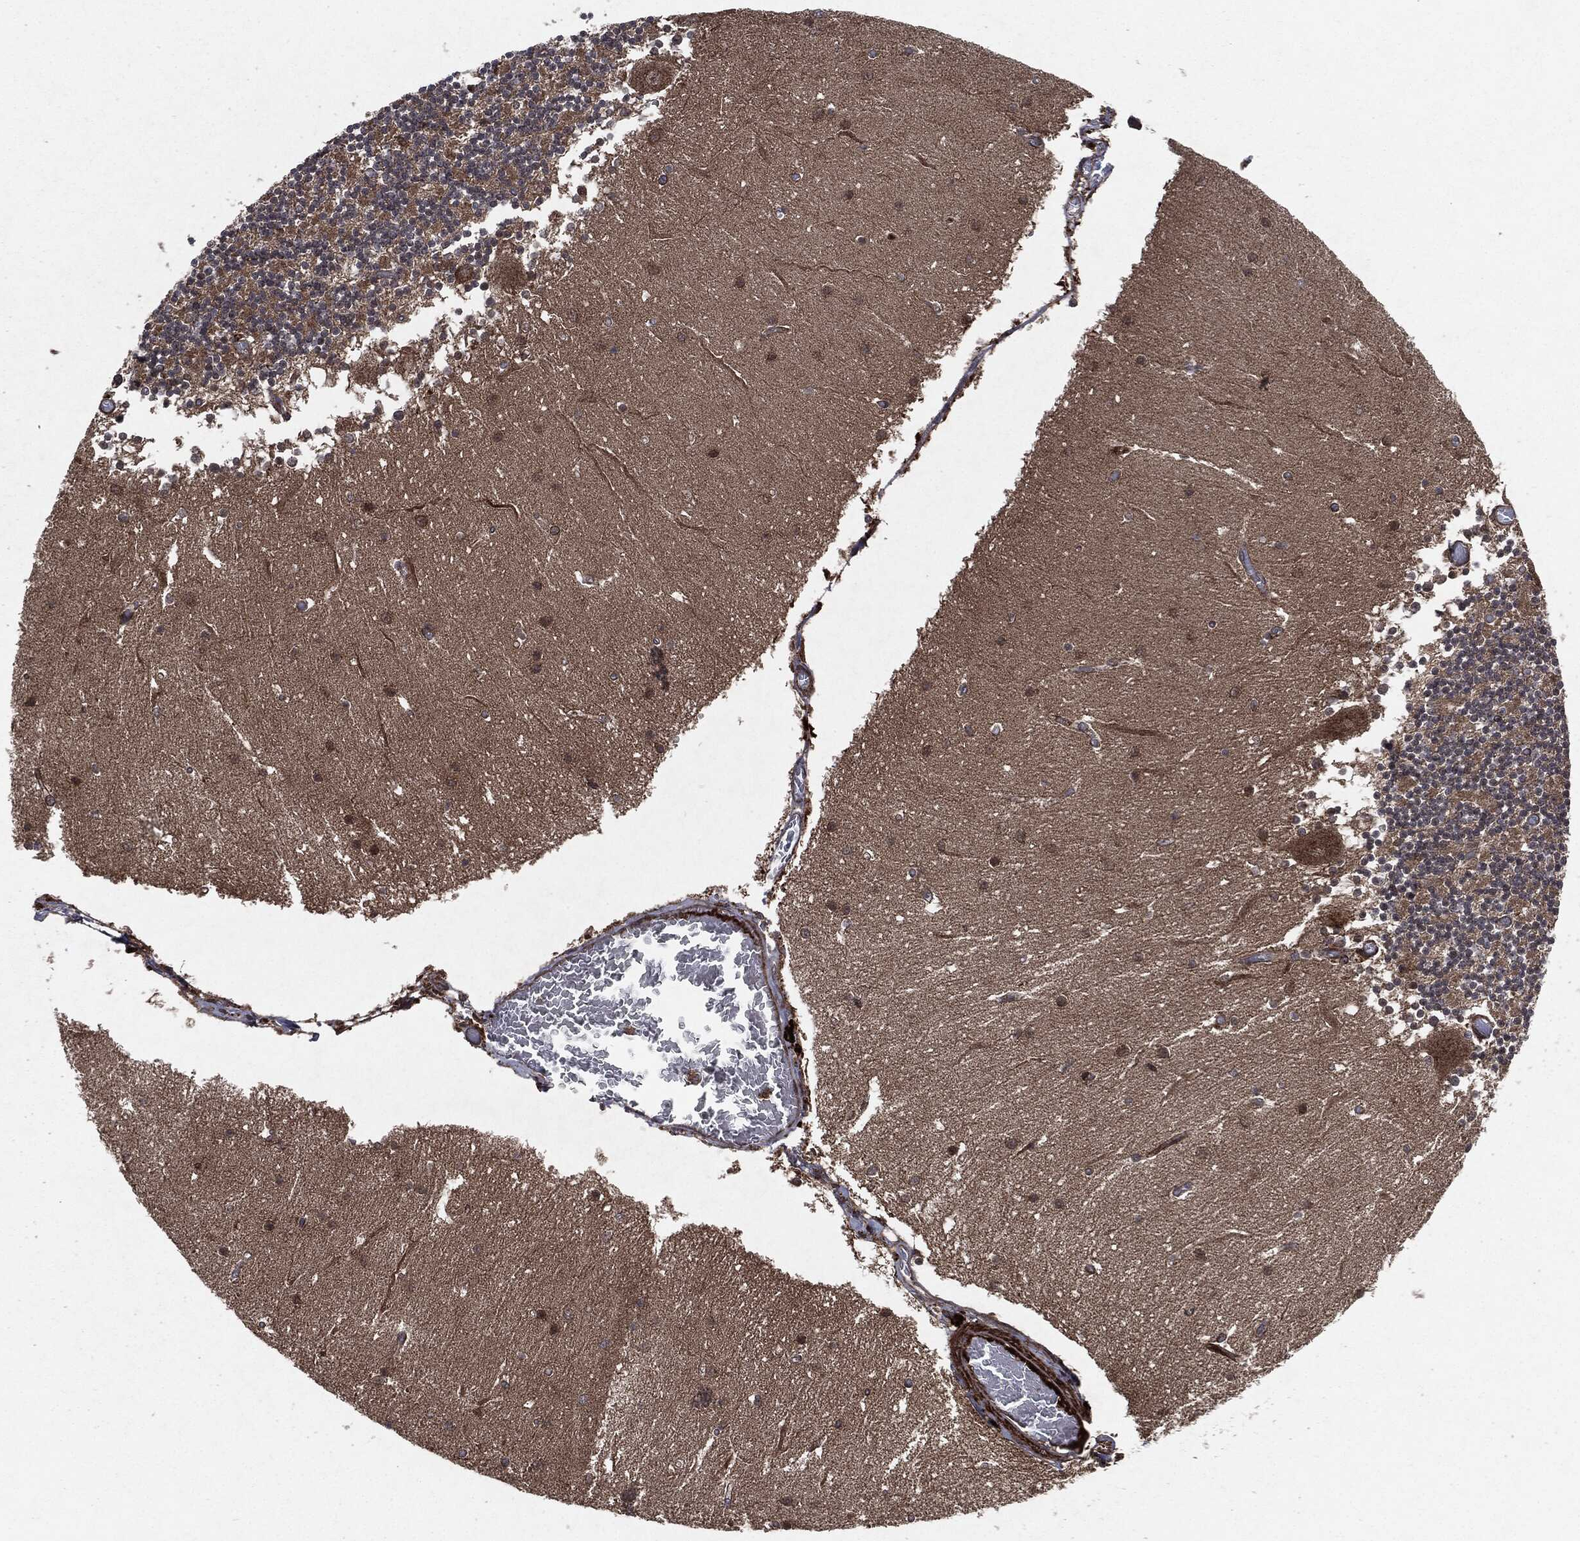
{"staining": {"intensity": "negative", "quantity": "none", "location": "none"}, "tissue": "cerebellum", "cell_type": "Cells in granular layer", "image_type": "normal", "snomed": [{"axis": "morphology", "description": "Normal tissue, NOS"}, {"axis": "topography", "description": "Cerebellum"}], "caption": "Histopathology image shows no protein staining in cells in granular layer of benign cerebellum. Brightfield microscopy of immunohistochemistry (IHC) stained with DAB (3,3'-diaminobenzidine) (brown) and hematoxylin (blue), captured at high magnification.", "gene": "RAF1", "patient": {"sex": "female", "age": 28}}